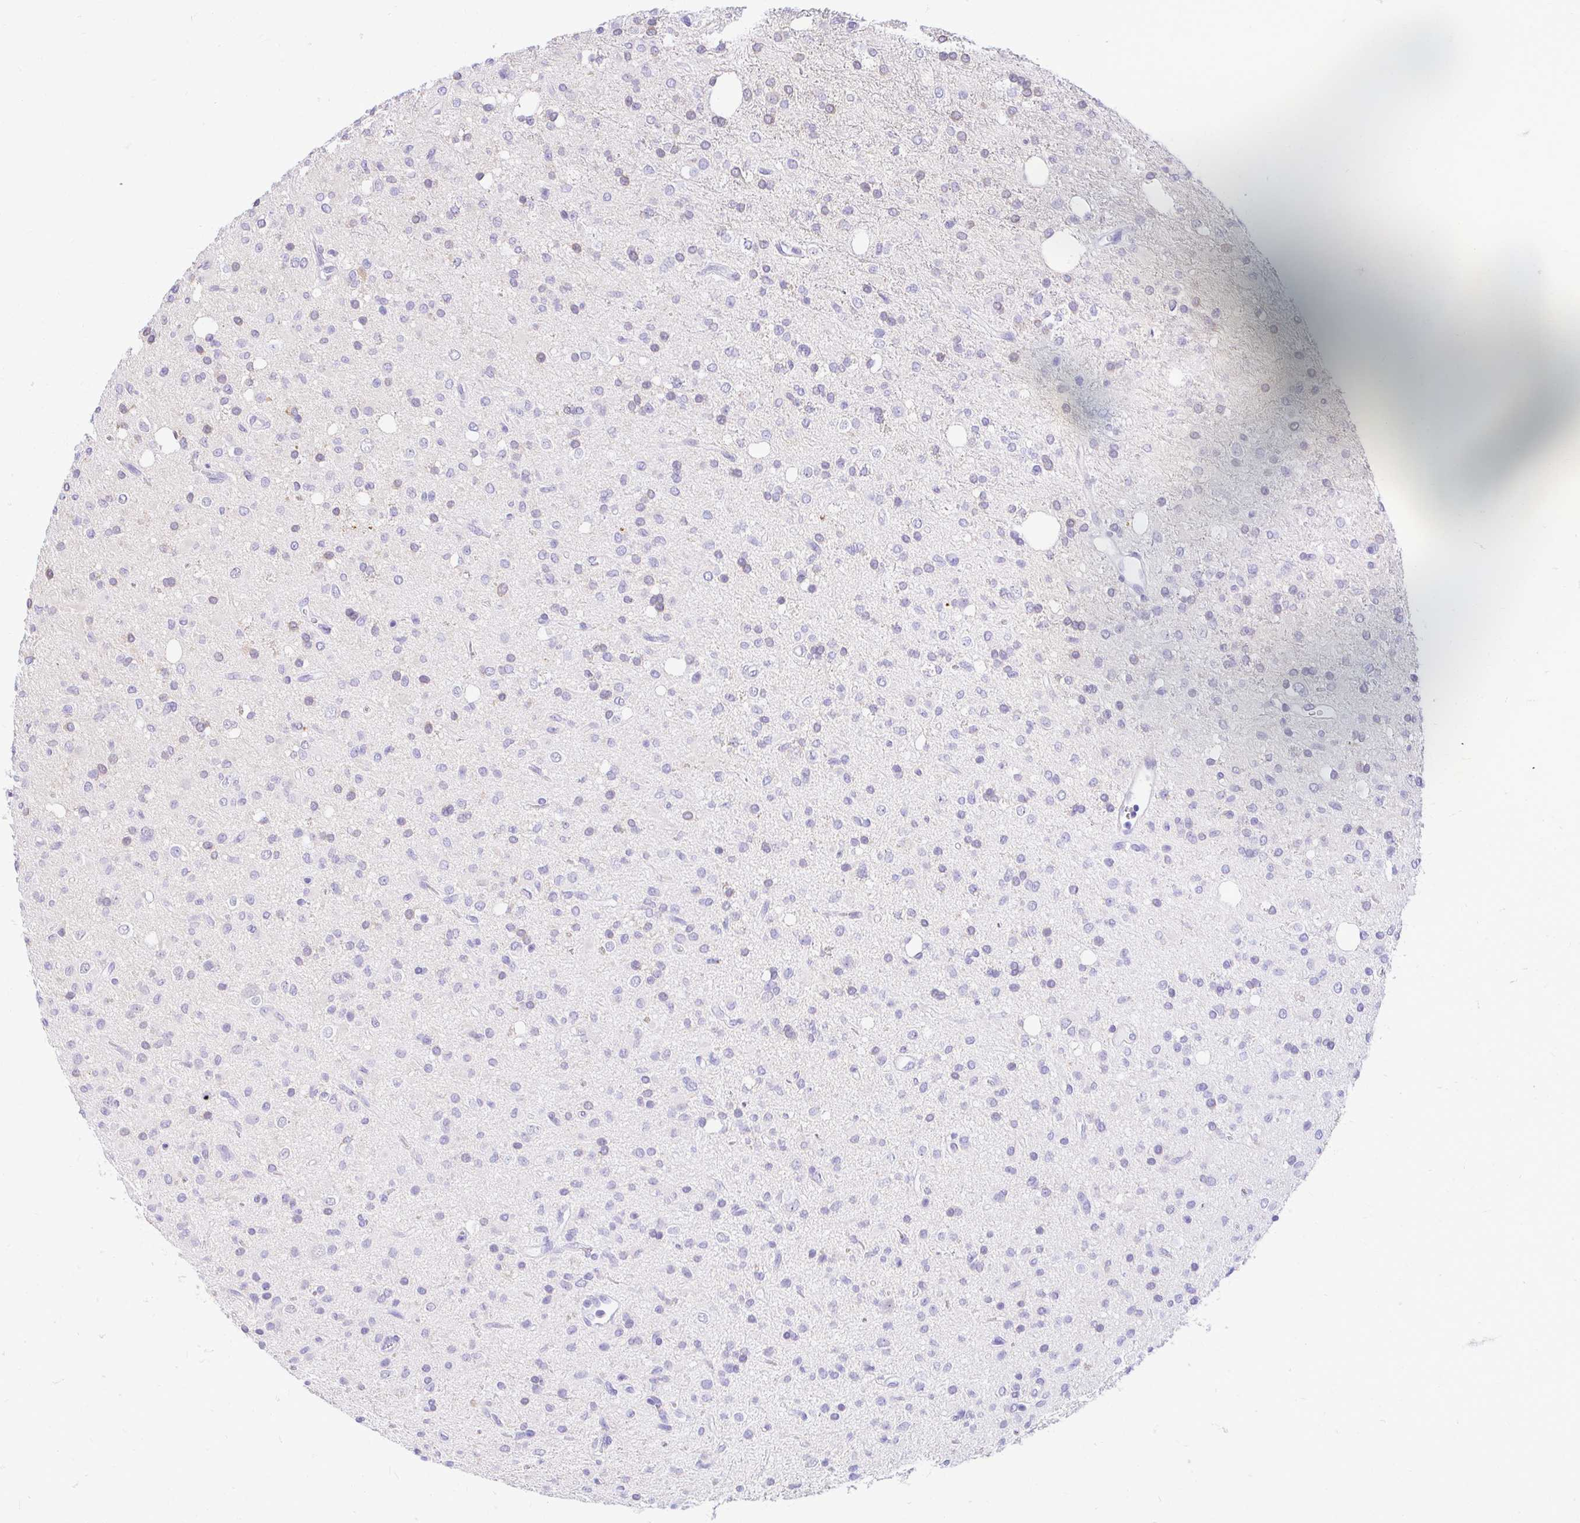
{"staining": {"intensity": "negative", "quantity": "none", "location": "none"}, "tissue": "glioma", "cell_type": "Tumor cells", "image_type": "cancer", "snomed": [{"axis": "morphology", "description": "Glioma, malignant, Low grade"}, {"axis": "topography", "description": "Brain"}], "caption": "High magnification brightfield microscopy of glioma stained with DAB (brown) and counterstained with hematoxylin (blue): tumor cells show no significant staining.", "gene": "FATE1", "patient": {"sex": "female", "age": 33}}